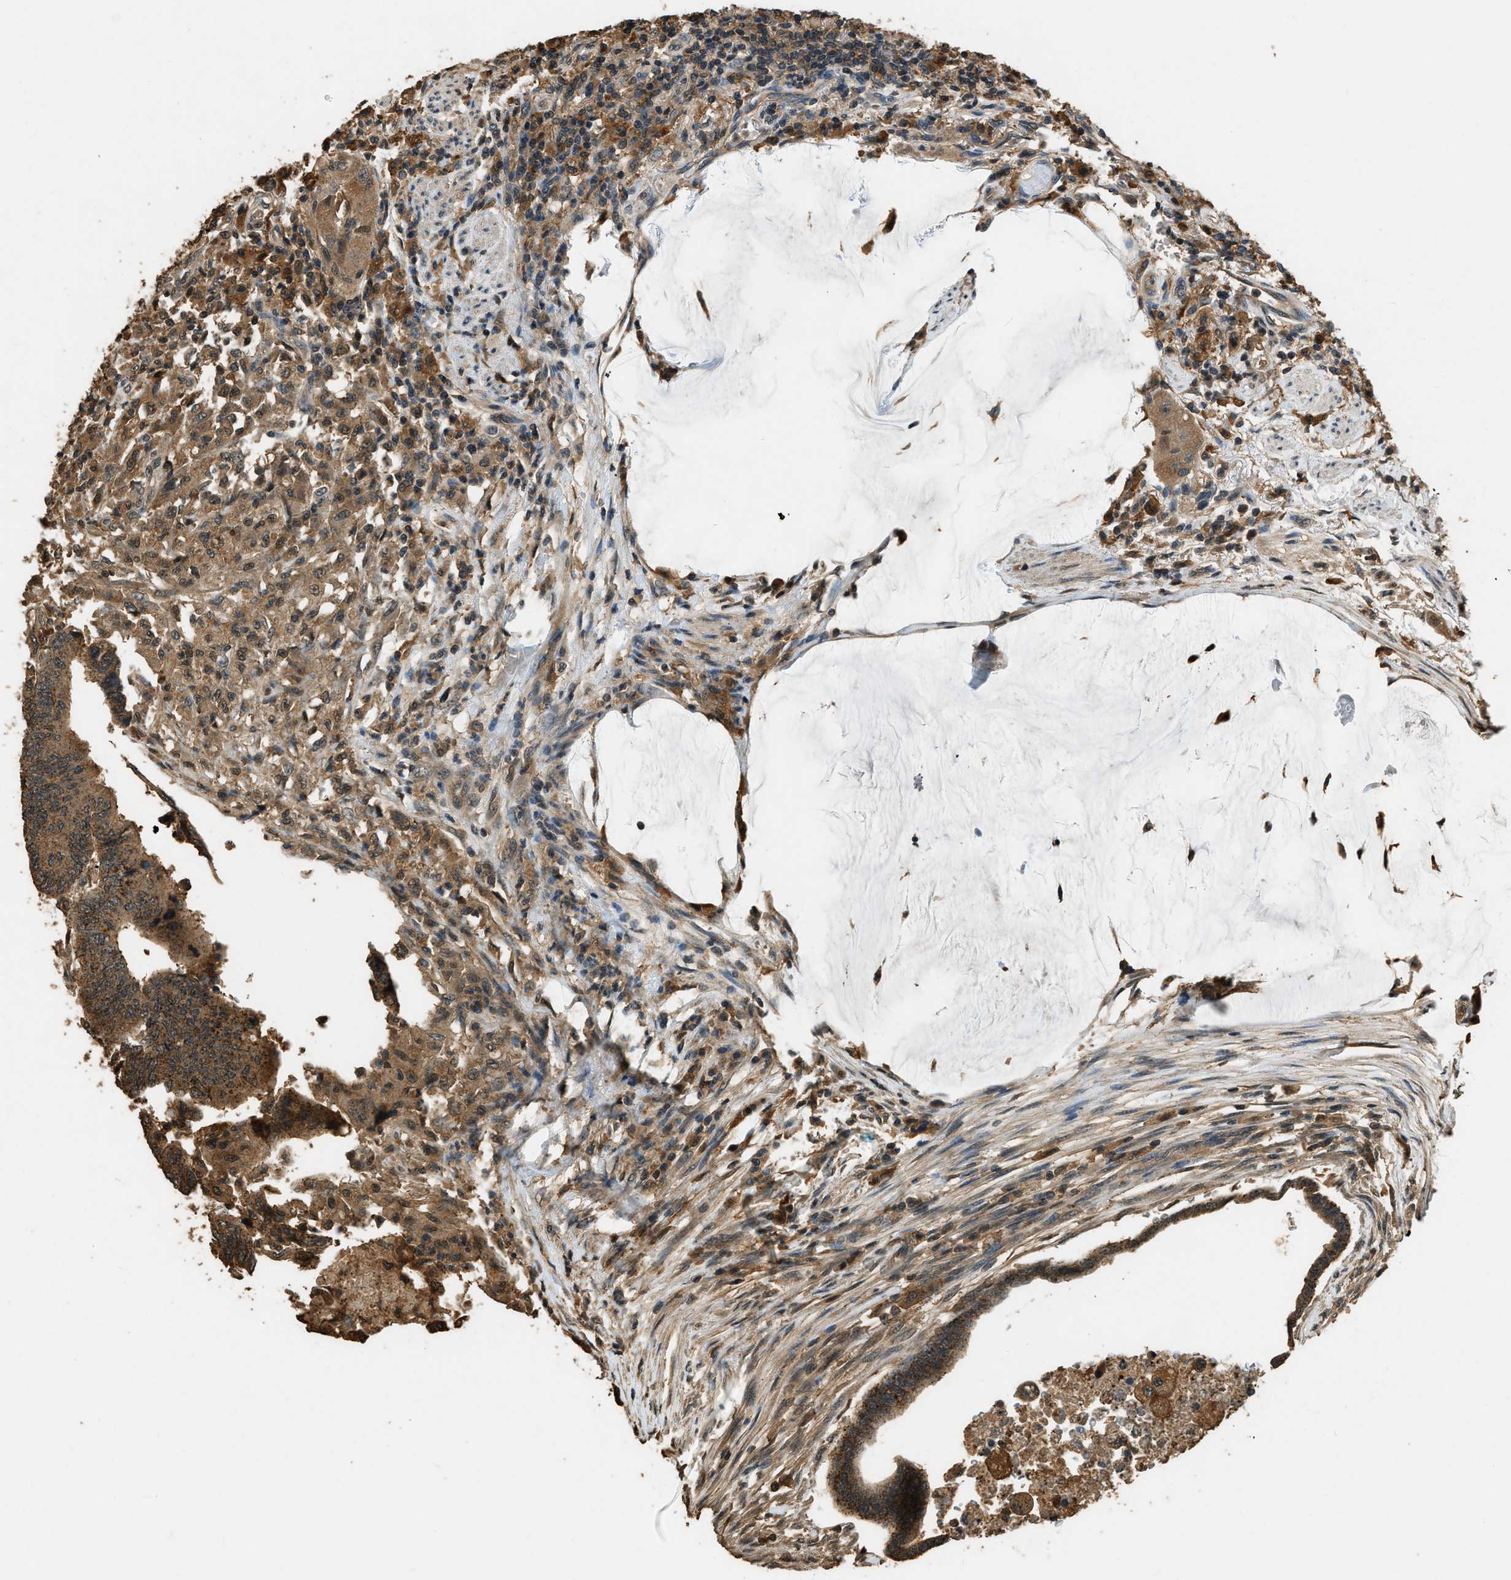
{"staining": {"intensity": "moderate", "quantity": "<25%", "location": "cytoplasmic/membranous"}, "tissue": "colorectal cancer", "cell_type": "Tumor cells", "image_type": "cancer", "snomed": [{"axis": "morphology", "description": "Normal tissue, NOS"}, {"axis": "morphology", "description": "Adenocarcinoma, NOS"}, {"axis": "topography", "description": "Rectum"}, {"axis": "topography", "description": "Peripheral nerve tissue"}], "caption": "Colorectal adenocarcinoma stained for a protein demonstrates moderate cytoplasmic/membranous positivity in tumor cells. The staining was performed using DAB to visualize the protein expression in brown, while the nuclei were stained in blue with hematoxylin (Magnification: 20x).", "gene": "RAP2A", "patient": {"sex": "male", "age": 92}}